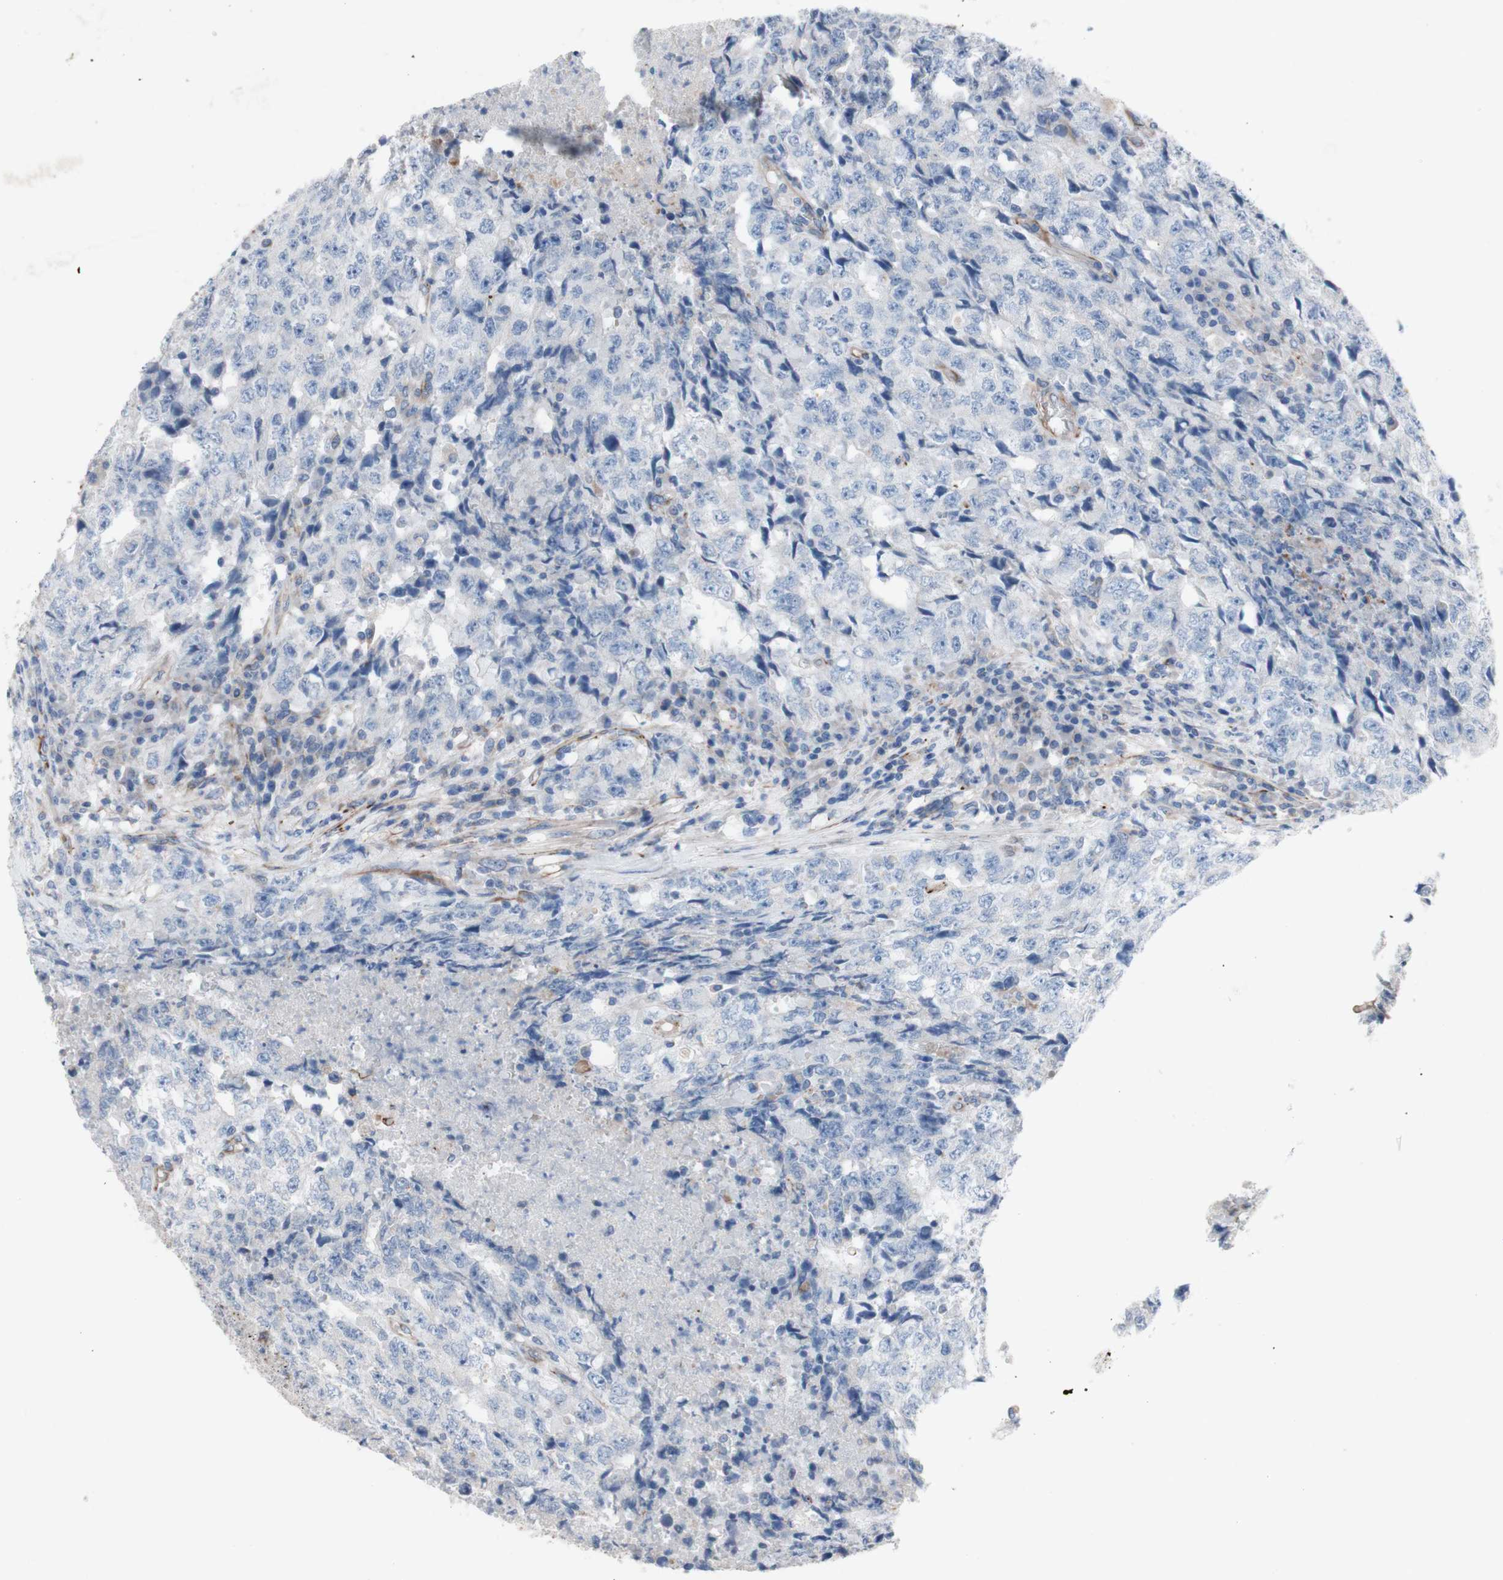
{"staining": {"intensity": "negative", "quantity": "none", "location": "none"}, "tissue": "testis cancer", "cell_type": "Tumor cells", "image_type": "cancer", "snomed": [{"axis": "morphology", "description": "Necrosis, NOS"}, {"axis": "morphology", "description": "Carcinoma, Embryonal, NOS"}, {"axis": "topography", "description": "Testis"}], "caption": "There is no significant expression in tumor cells of embryonal carcinoma (testis).", "gene": "AGPAT5", "patient": {"sex": "male", "age": 19}}